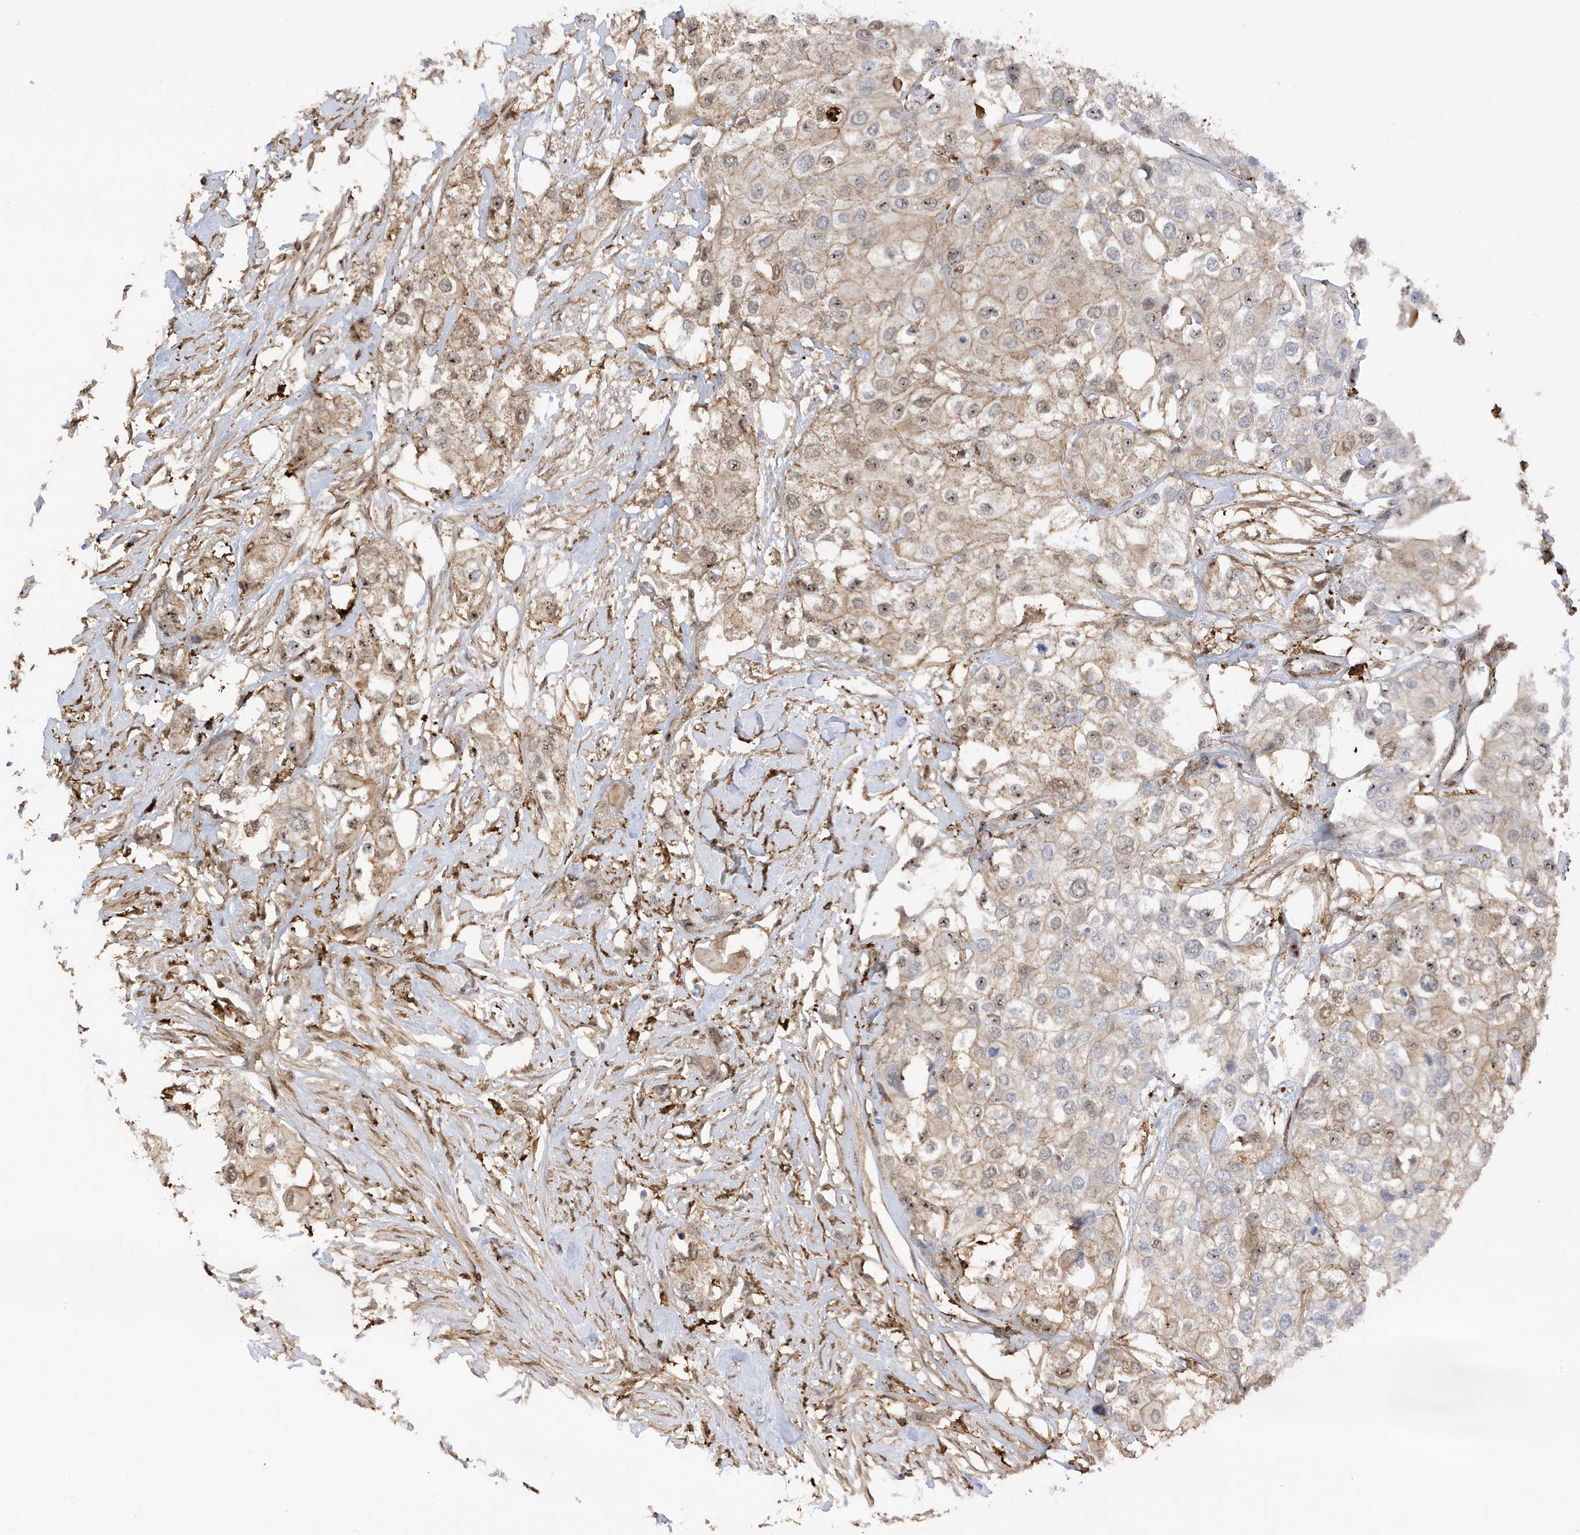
{"staining": {"intensity": "weak", "quantity": "25%-75%", "location": "cytoplasmic/membranous"}, "tissue": "urothelial cancer", "cell_type": "Tumor cells", "image_type": "cancer", "snomed": [{"axis": "morphology", "description": "Urothelial carcinoma, High grade"}, {"axis": "topography", "description": "Urinary bladder"}], "caption": "Human high-grade urothelial carcinoma stained with a protein marker demonstrates weak staining in tumor cells.", "gene": "PHACTR2", "patient": {"sex": "male", "age": 64}}